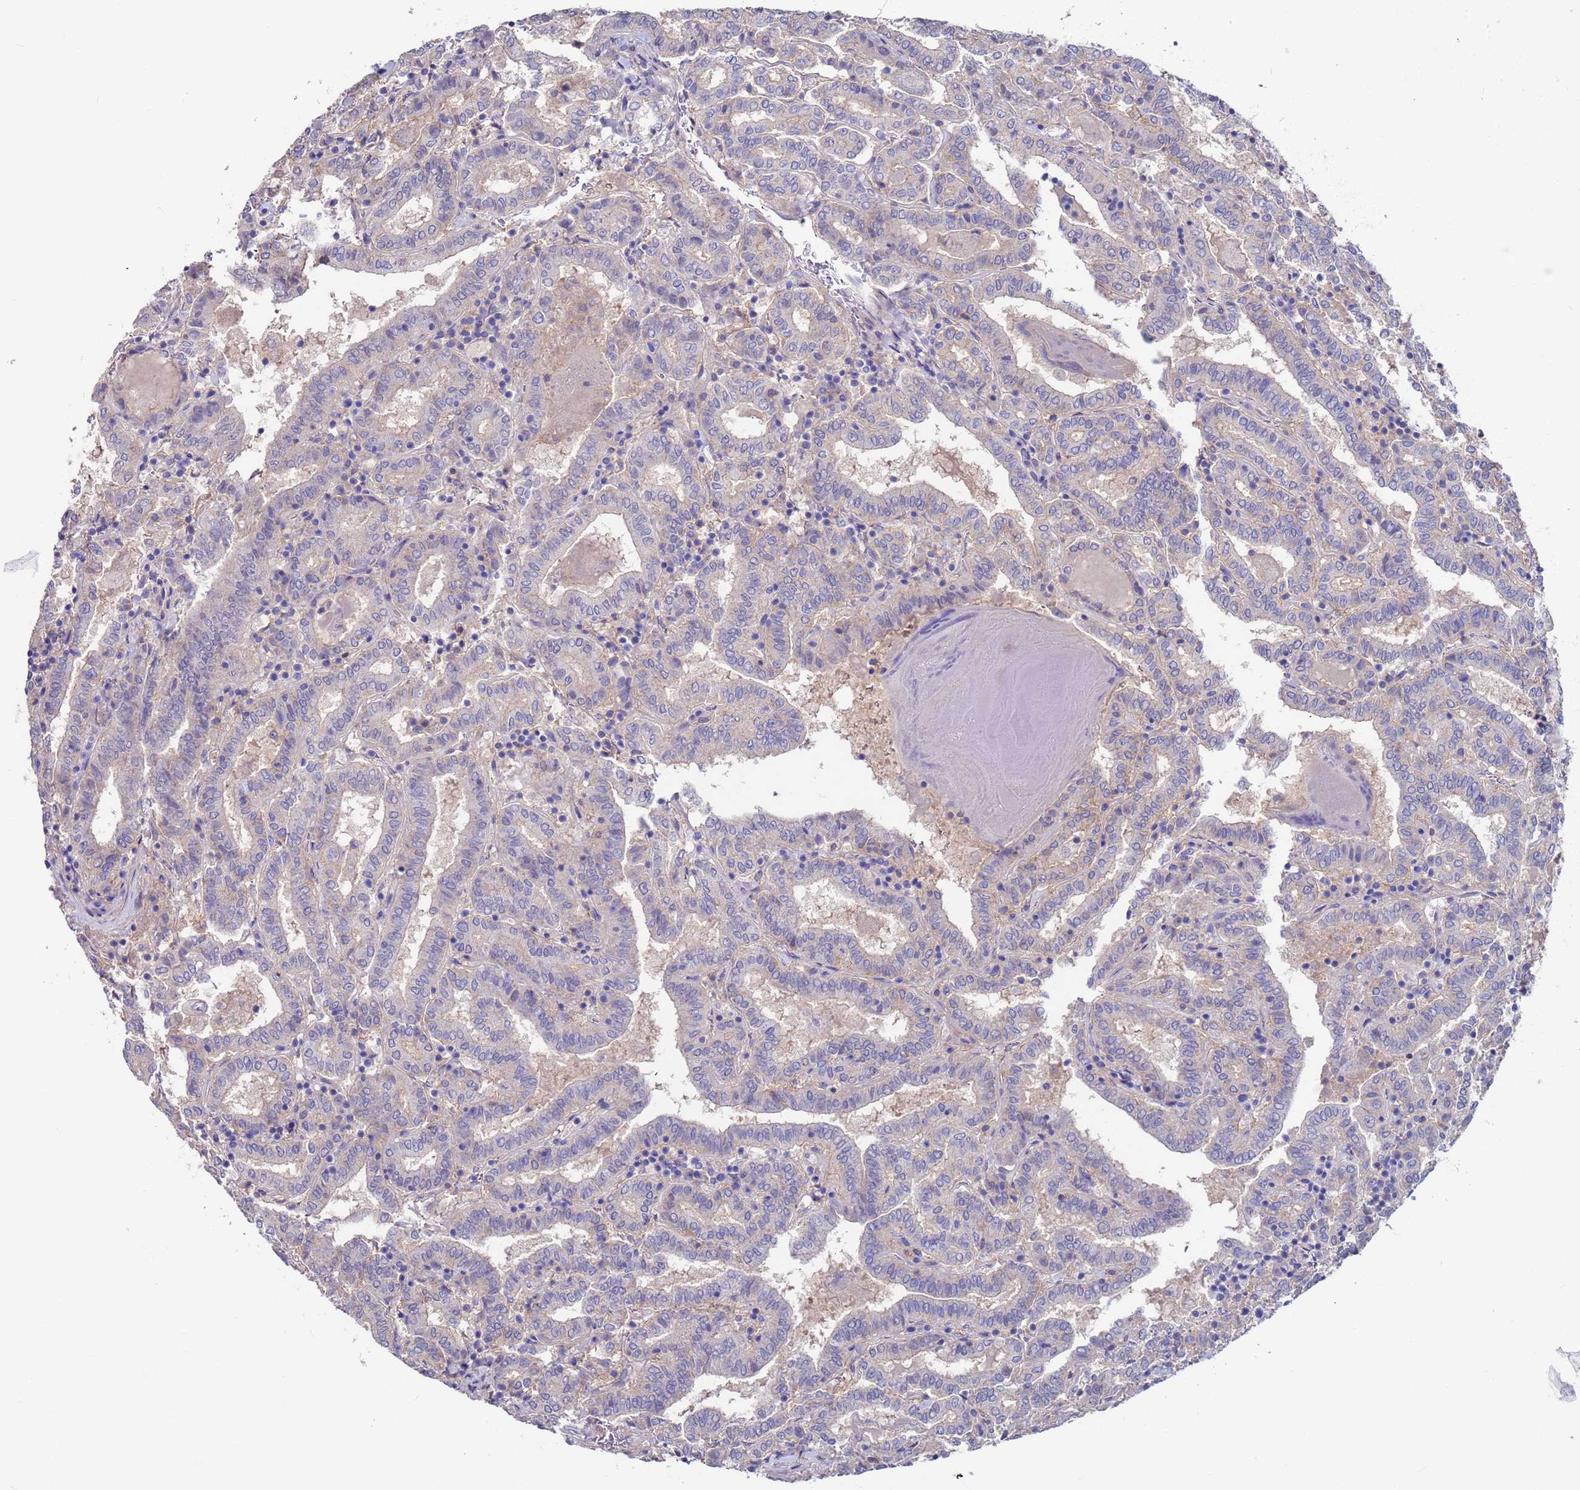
{"staining": {"intensity": "negative", "quantity": "none", "location": "none"}, "tissue": "thyroid cancer", "cell_type": "Tumor cells", "image_type": "cancer", "snomed": [{"axis": "morphology", "description": "Papillary adenocarcinoma, NOS"}, {"axis": "topography", "description": "Thyroid gland"}], "caption": "Immunohistochemistry (IHC) of human thyroid cancer (papillary adenocarcinoma) displays no staining in tumor cells.", "gene": "KRTCAP3", "patient": {"sex": "female", "age": 72}}